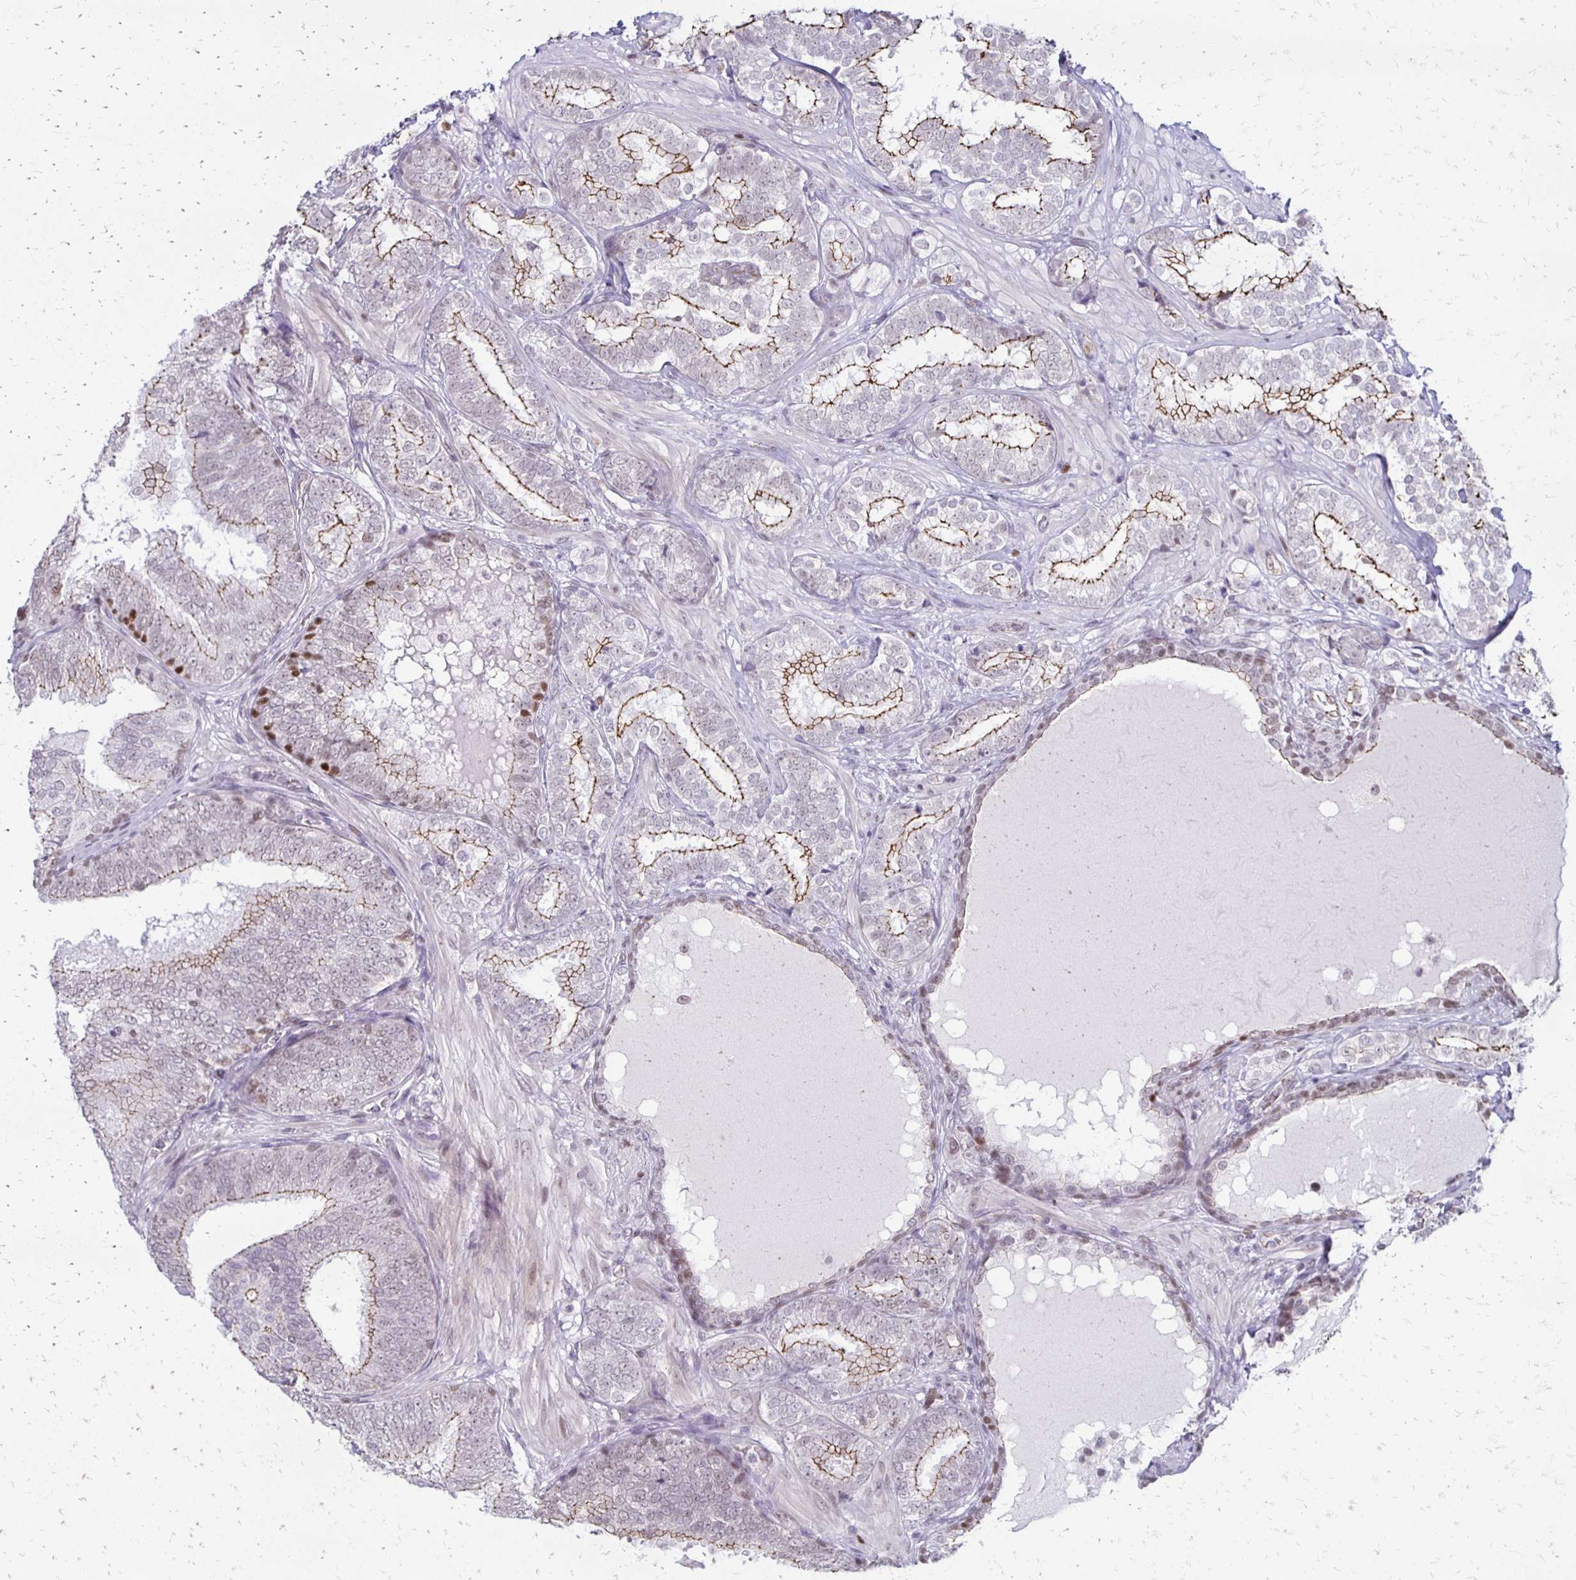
{"staining": {"intensity": "moderate", "quantity": "25%-75%", "location": "cytoplasmic/membranous"}, "tissue": "prostate cancer", "cell_type": "Tumor cells", "image_type": "cancer", "snomed": [{"axis": "morphology", "description": "Adenocarcinoma, High grade"}, {"axis": "topography", "description": "Prostate"}], "caption": "About 25%-75% of tumor cells in adenocarcinoma (high-grade) (prostate) show moderate cytoplasmic/membranous protein positivity as visualized by brown immunohistochemical staining.", "gene": "DDB2", "patient": {"sex": "male", "age": 72}}